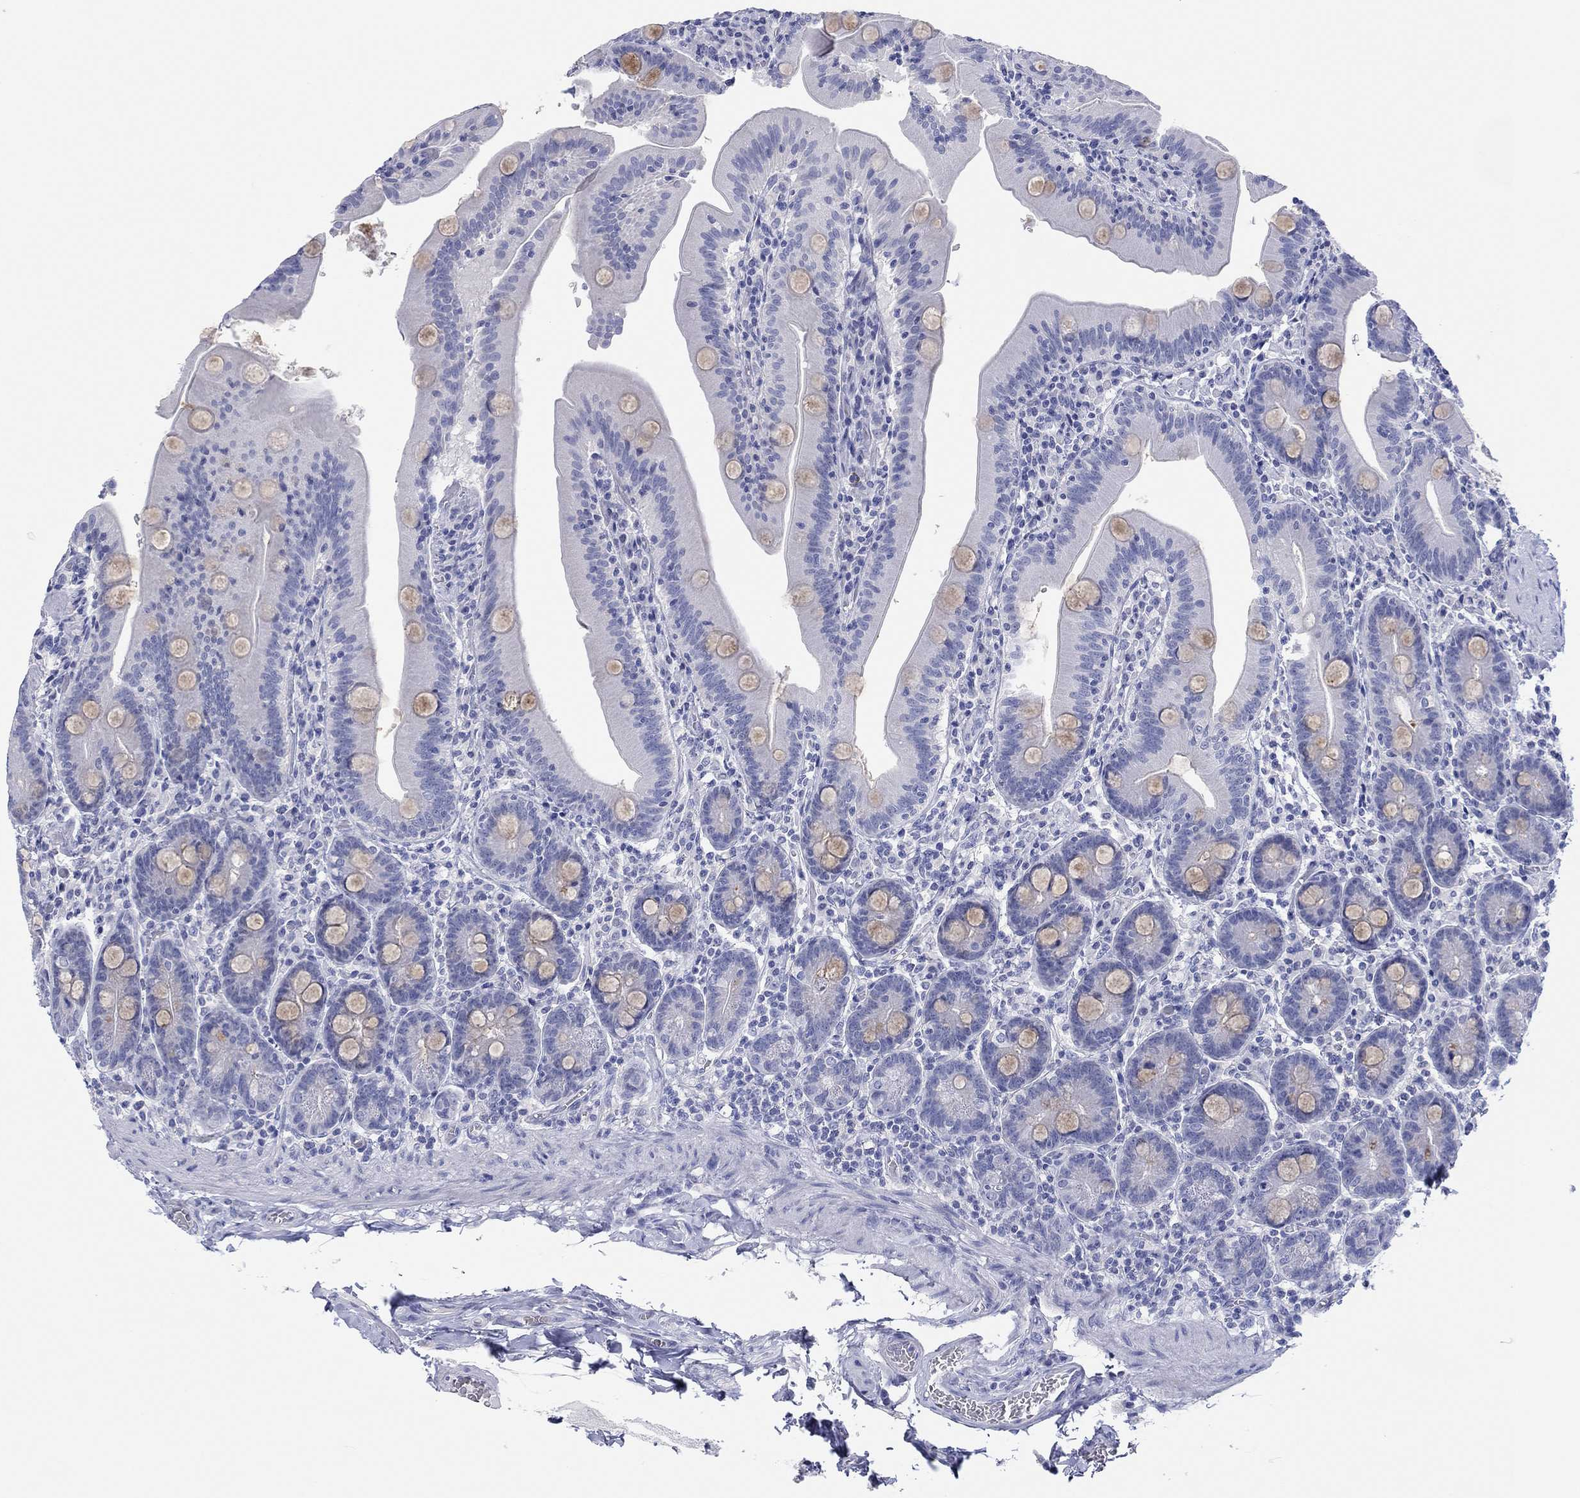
{"staining": {"intensity": "negative", "quantity": "none", "location": "none"}, "tissue": "small intestine", "cell_type": "Glandular cells", "image_type": "normal", "snomed": [{"axis": "morphology", "description": "Normal tissue, NOS"}, {"axis": "topography", "description": "Small intestine"}], "caption": "Histopathology image shows no protein staining in glandular cells of unremarkable small intestine. (Immunohistochemistry, brightfield microscopy, high magnification).", "gene": "MAGEB6", "patient": {"sex": "male", "age": 37}}